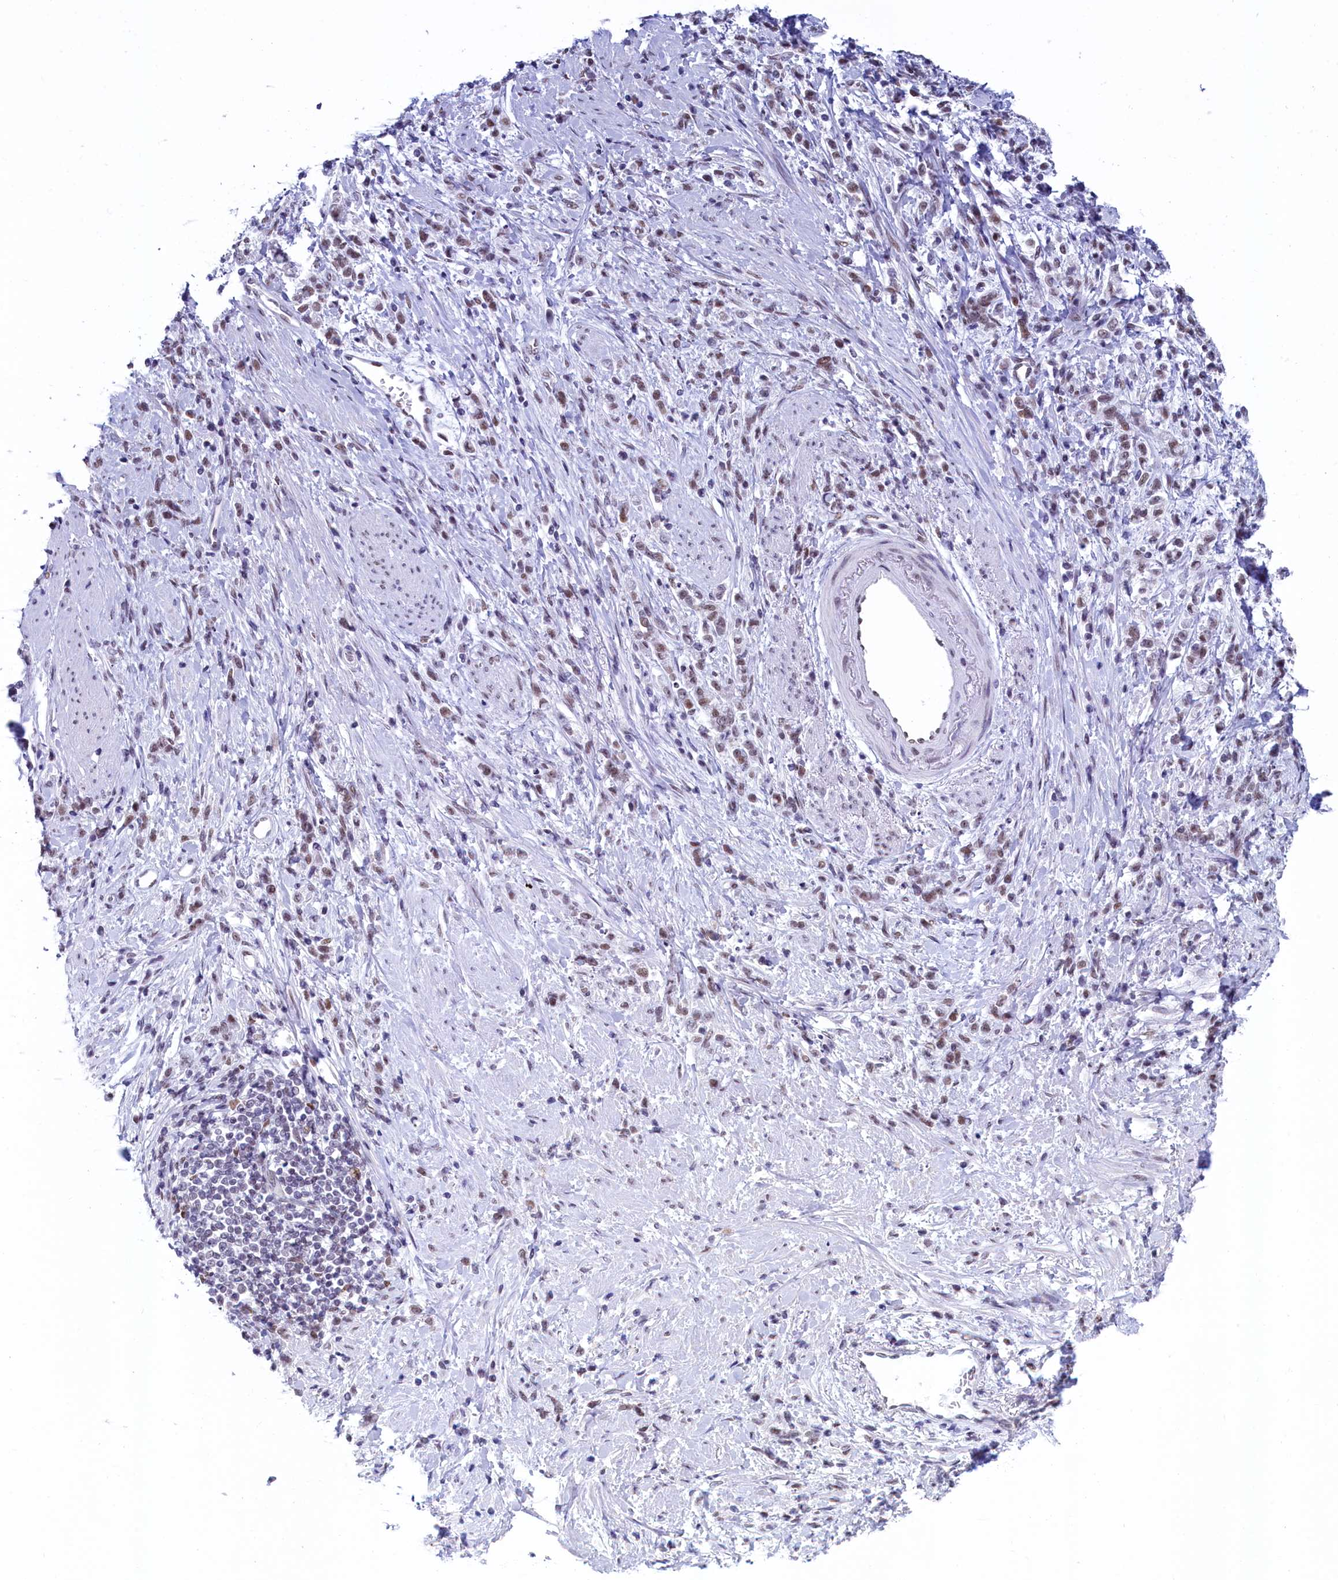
{"staining": {"intensity": "weak", "quantity": ">75%", "location": "nuclear"}, "tissue": "stomach cancer", "cell_type": "Tumor cells", "image_type": "cancer", "snomed": [{"axis": "morphology", "description": "Adenocarcinoma, NOS"}, {"axis": "topography", "description": "Stomach"}], "caption": "Tumor cells display low levels of weak nuclear staining in about >75% of cells in stomach cancer (adenocarcinoma).", "gene": "SUGP2", "patient": {"sex": "female", "age": 60}}